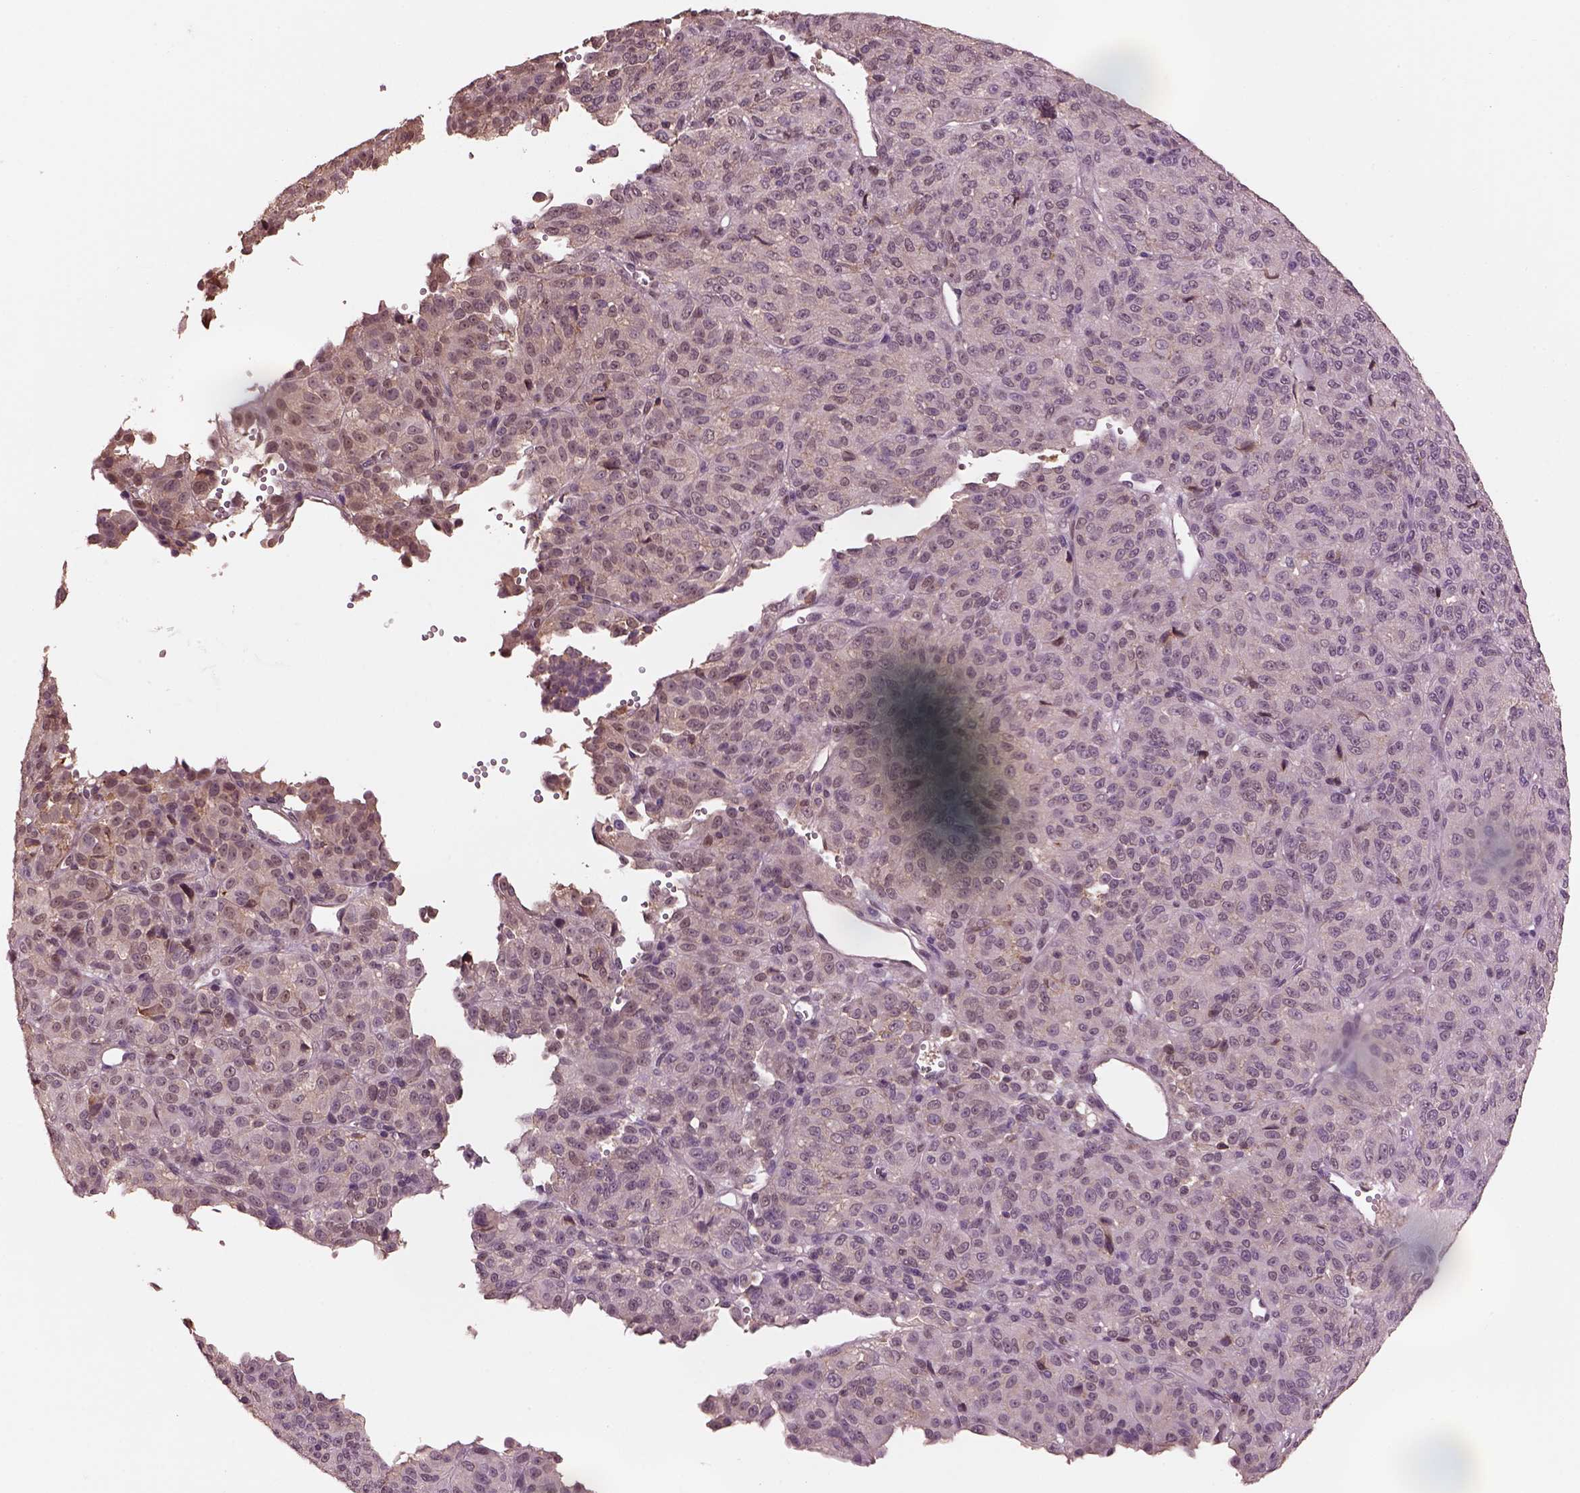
{"staining": {"intensity": "negative", "quantity": "none", "location": "none"}, "tissue": "melanoma", "cell_type": "Tumor cells", "image_type": "cancer", "snomed": [{"axis": "morphology", "description": "Malignant melanoma, Metastatic site"}, {"axis": "topography", "description": "Brain"}], "caption": "The micrograph reveals no staining of tumor cells in melanoma.", "gene": "SRI", "patient": {"sex": "female", "age": 56}}